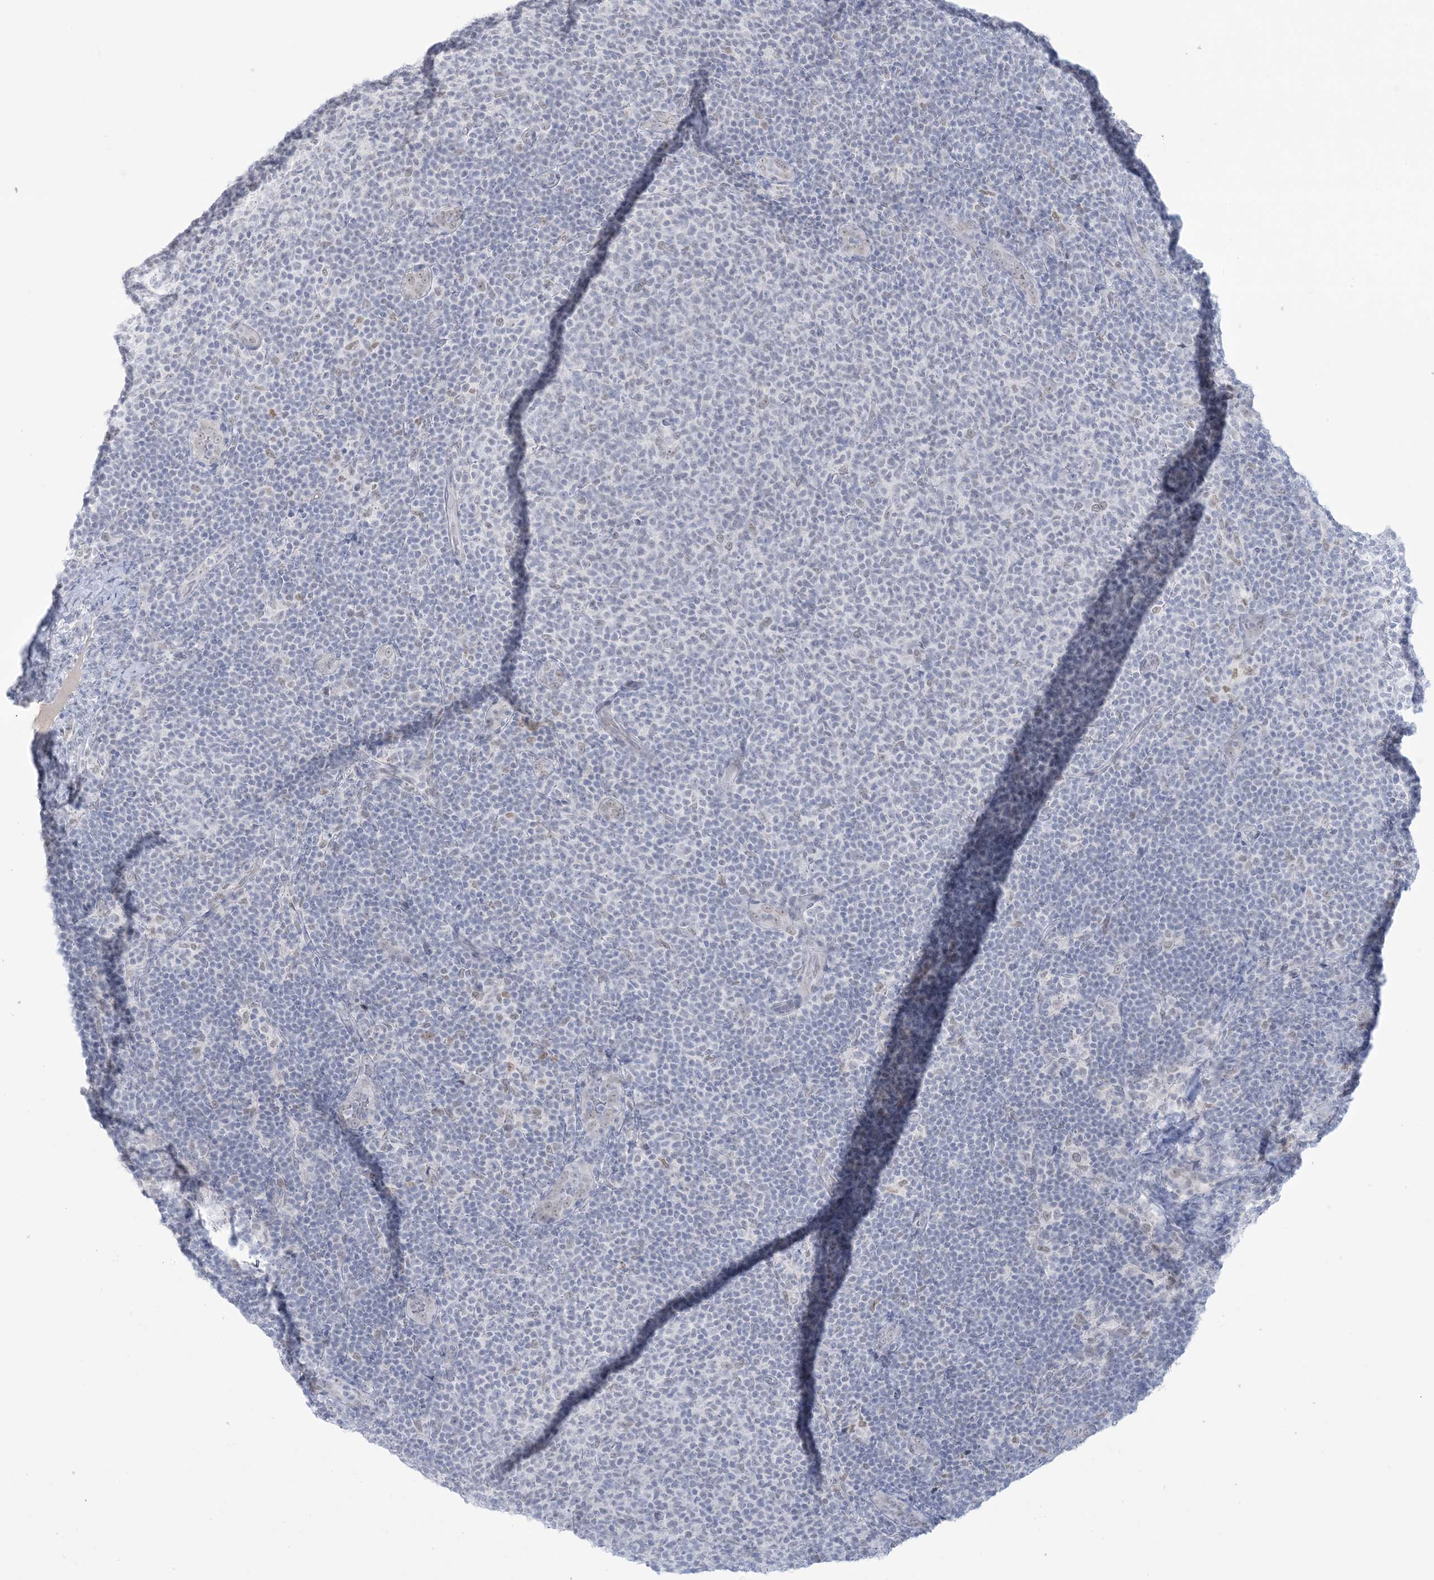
{"staining": {"intensity": "negative", "quantity": "none", "location": "none"}, "tissue": "lymphoma", "cell_type": "Tumor cells", "image_type": "cancer", "snomed": [{"axis": "morphology", "description": "Malignant lymphoma, non-Hodgkin's type, Low grade"}, {"axis": "topography", "description": "Lymph node"}], "caption": "The image demonstrates no significant expression in tumor cells of malignant lymphoma, non-Hodgkin's type (low-grade). The staining was performed using DAB to visualize the protein expression in brown, while the nuclei were stained in blue with hematoxylin (Magnification: 20x).", "gene": "HOMEZ", "patient": {"sex": "male", "age": 66}}